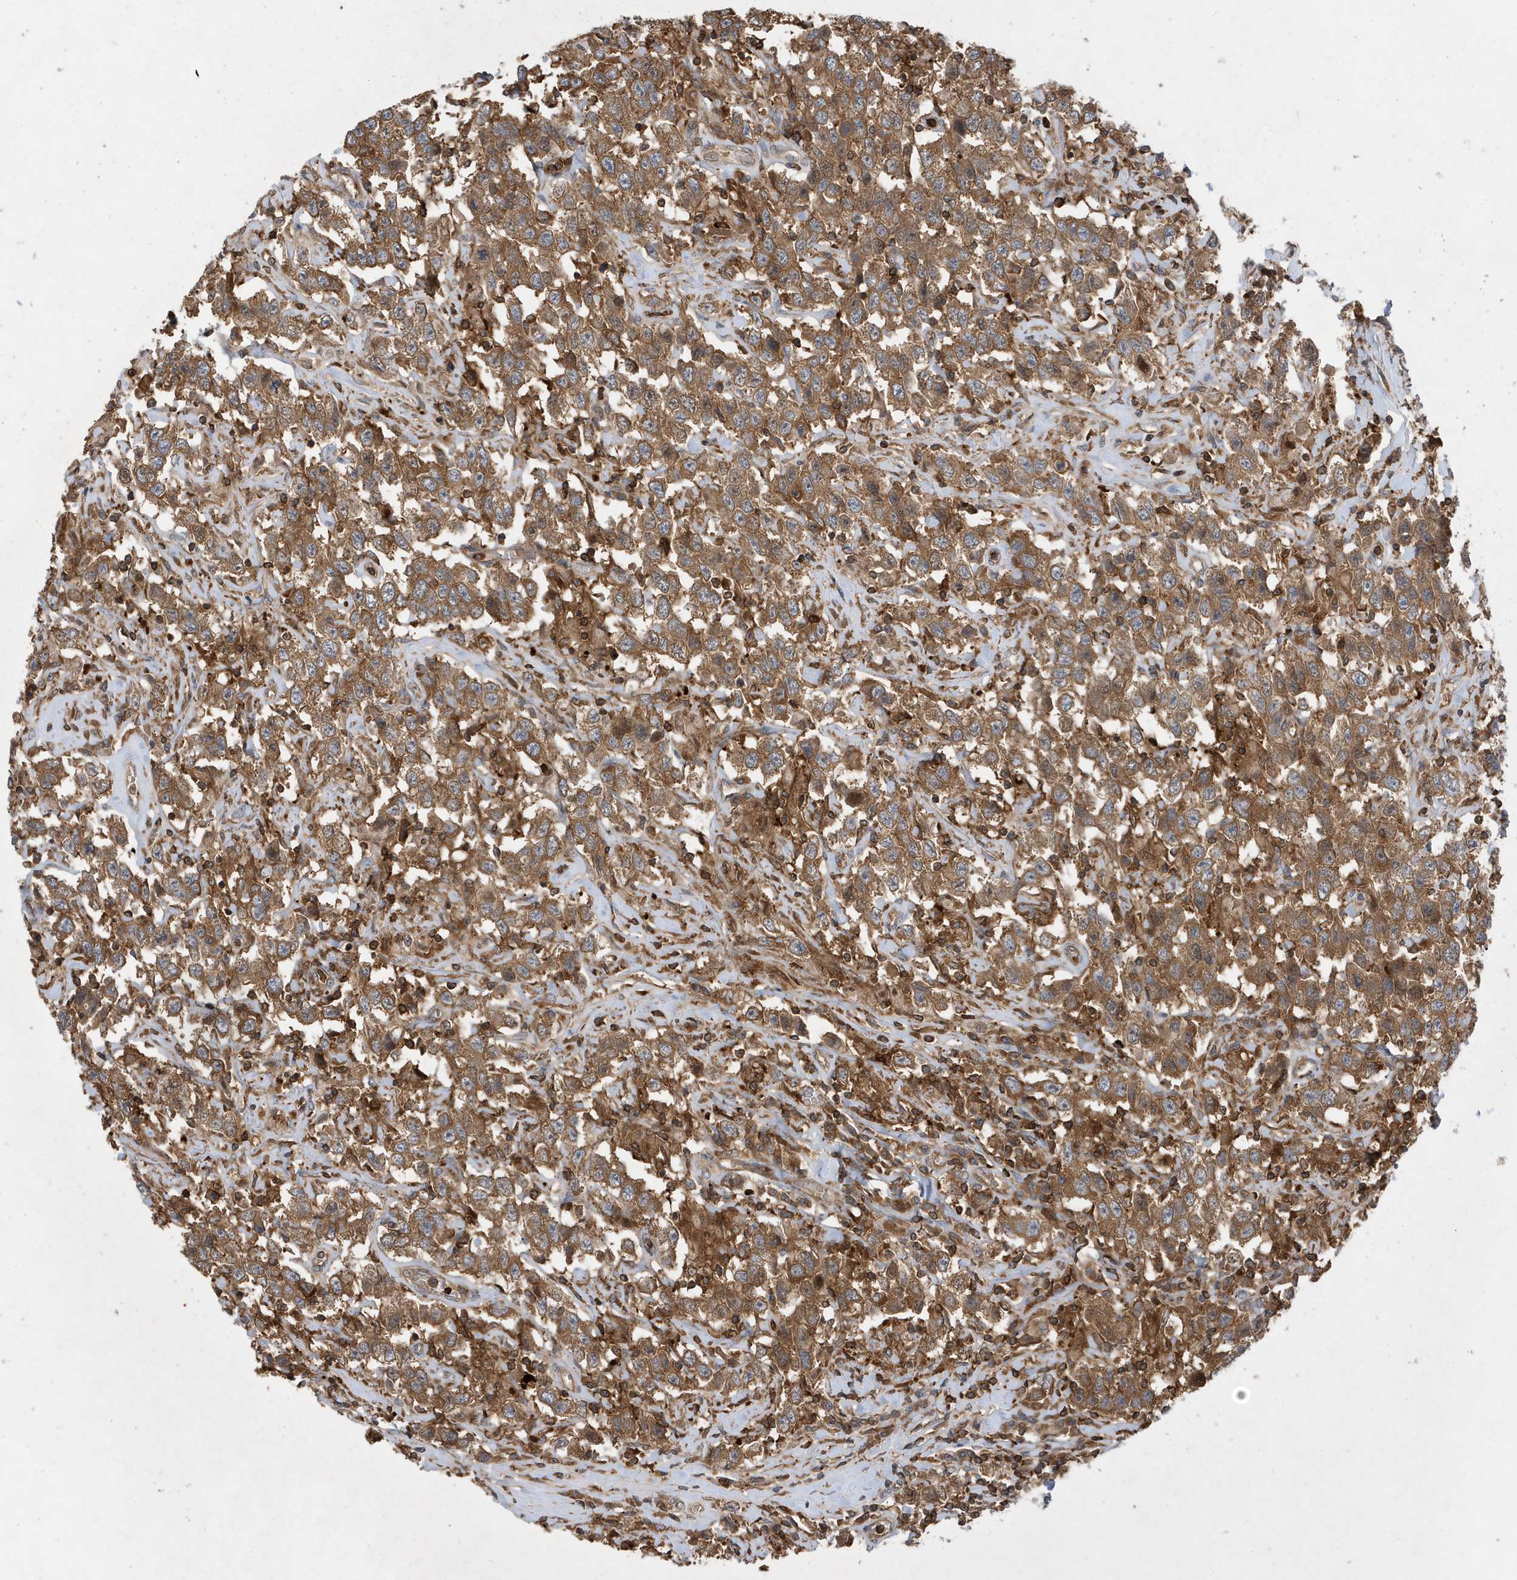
{"staining": {"intensity": "moderate", "quantity": ">75%", "location": "cytoplasmic/membranous"}, "tissue": "testis cancer", "cell_type": "Tumor cells", "image_type": "cancer", "snomed": [{"axis": "morphology", "description": "Seminoma, NOS"}, {"axis": "topography", "description": "Testis"}], "caption": "Testis seminoma was stained to show a protein in brown. There is medium levels of moderate cytoplasmic/membranous positivity in approximately >75% of tumor cells. Nuclei are stained in blue.", "gene": "LAPTM4A", "patient": {"sex": "male", "age": 41}}